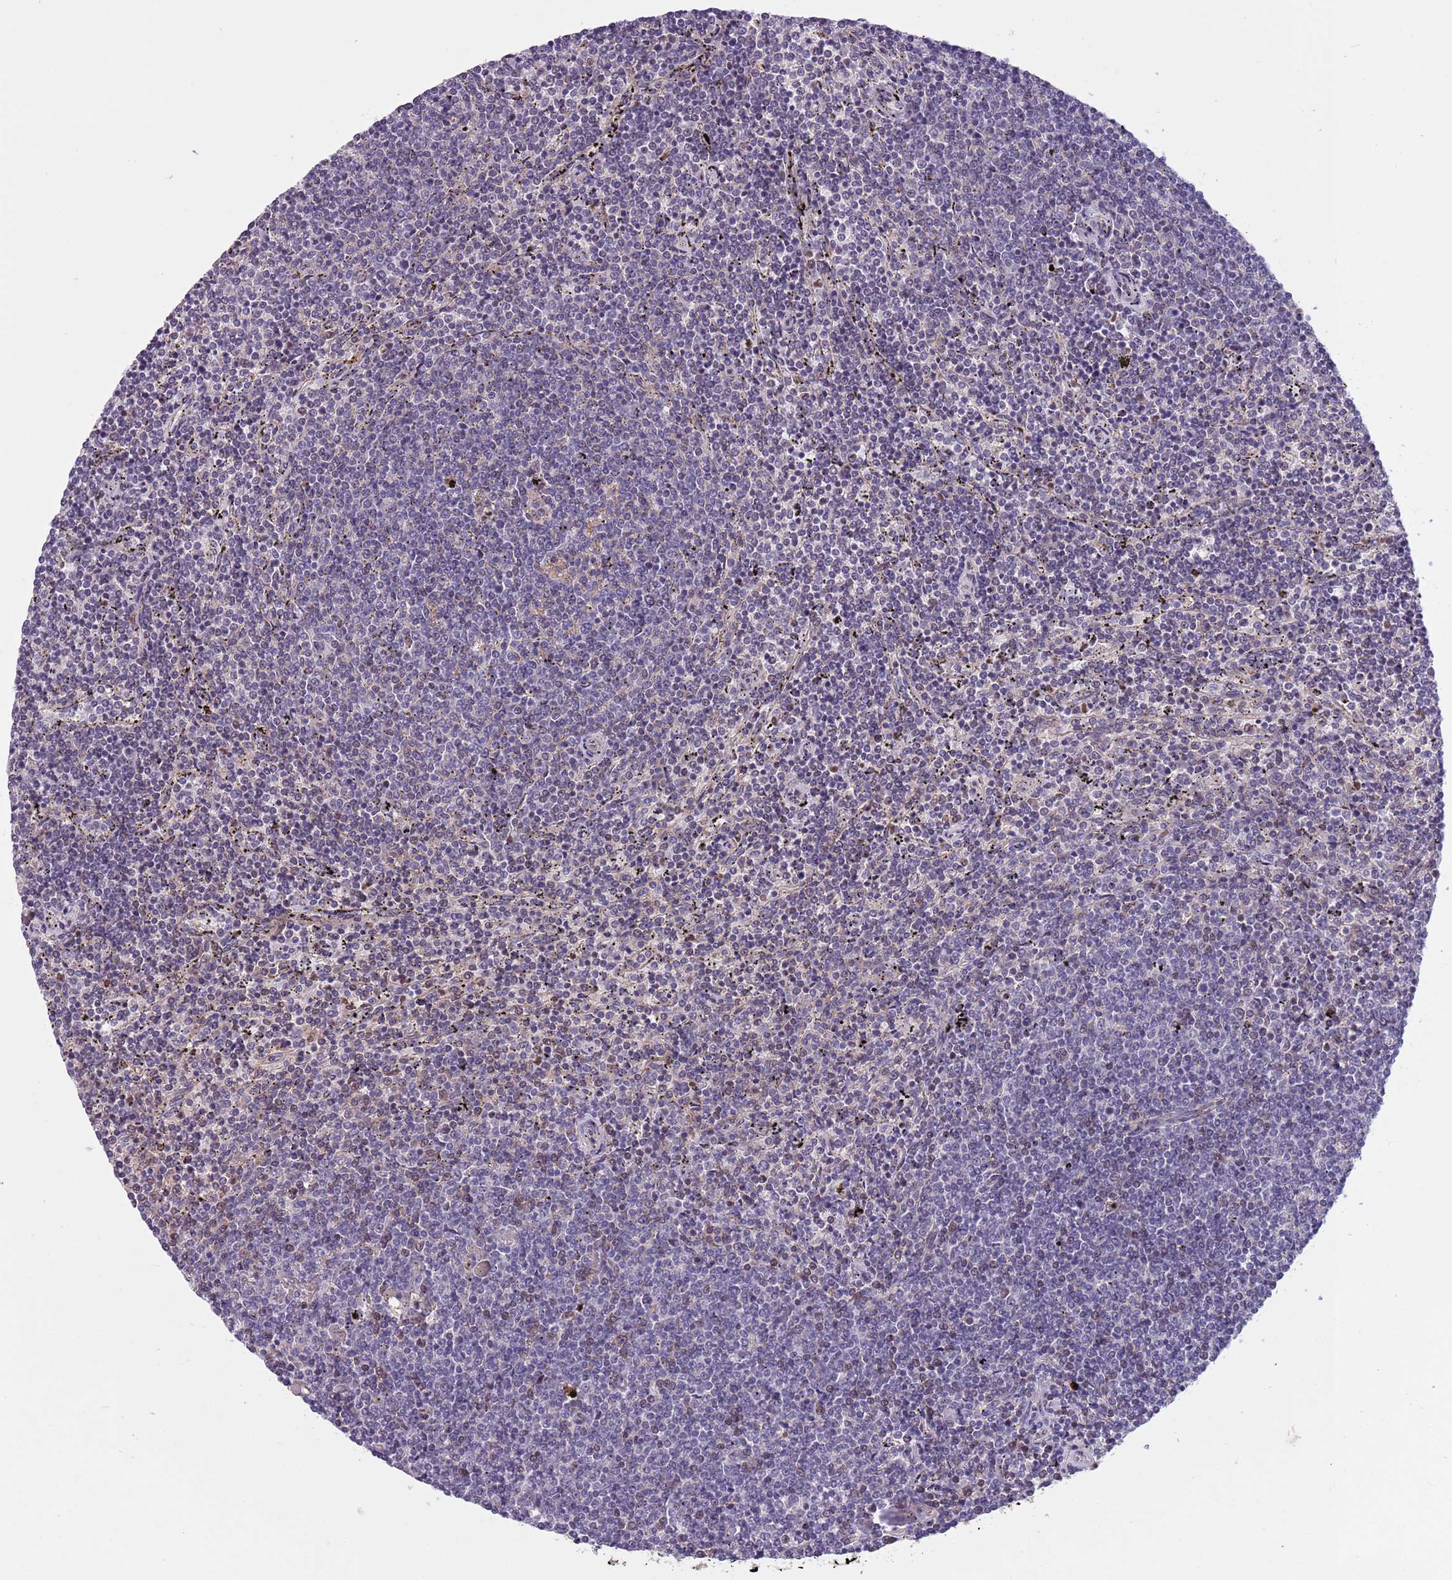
{"staining": {"intensity": "negative", "quantity": "none", "location": "none"}, "tissue": "lymphoma", "cell_type": "Tumor cells", "image_type": "cancer", "snomed": [{"axis": "morphology", "description": "Malignant lymphoma, non-Hodgkin's type, Low grade"}, {"axis": "topography", "description": "Spleen"}], "caption": "High power microscopy micrograph of an immunohistochemistry (IHC) image of lymphoma, revealing no significant staining in tumor cells.", "gene": "ADCY7", "patient": {"sex": "female", "age": 50}}